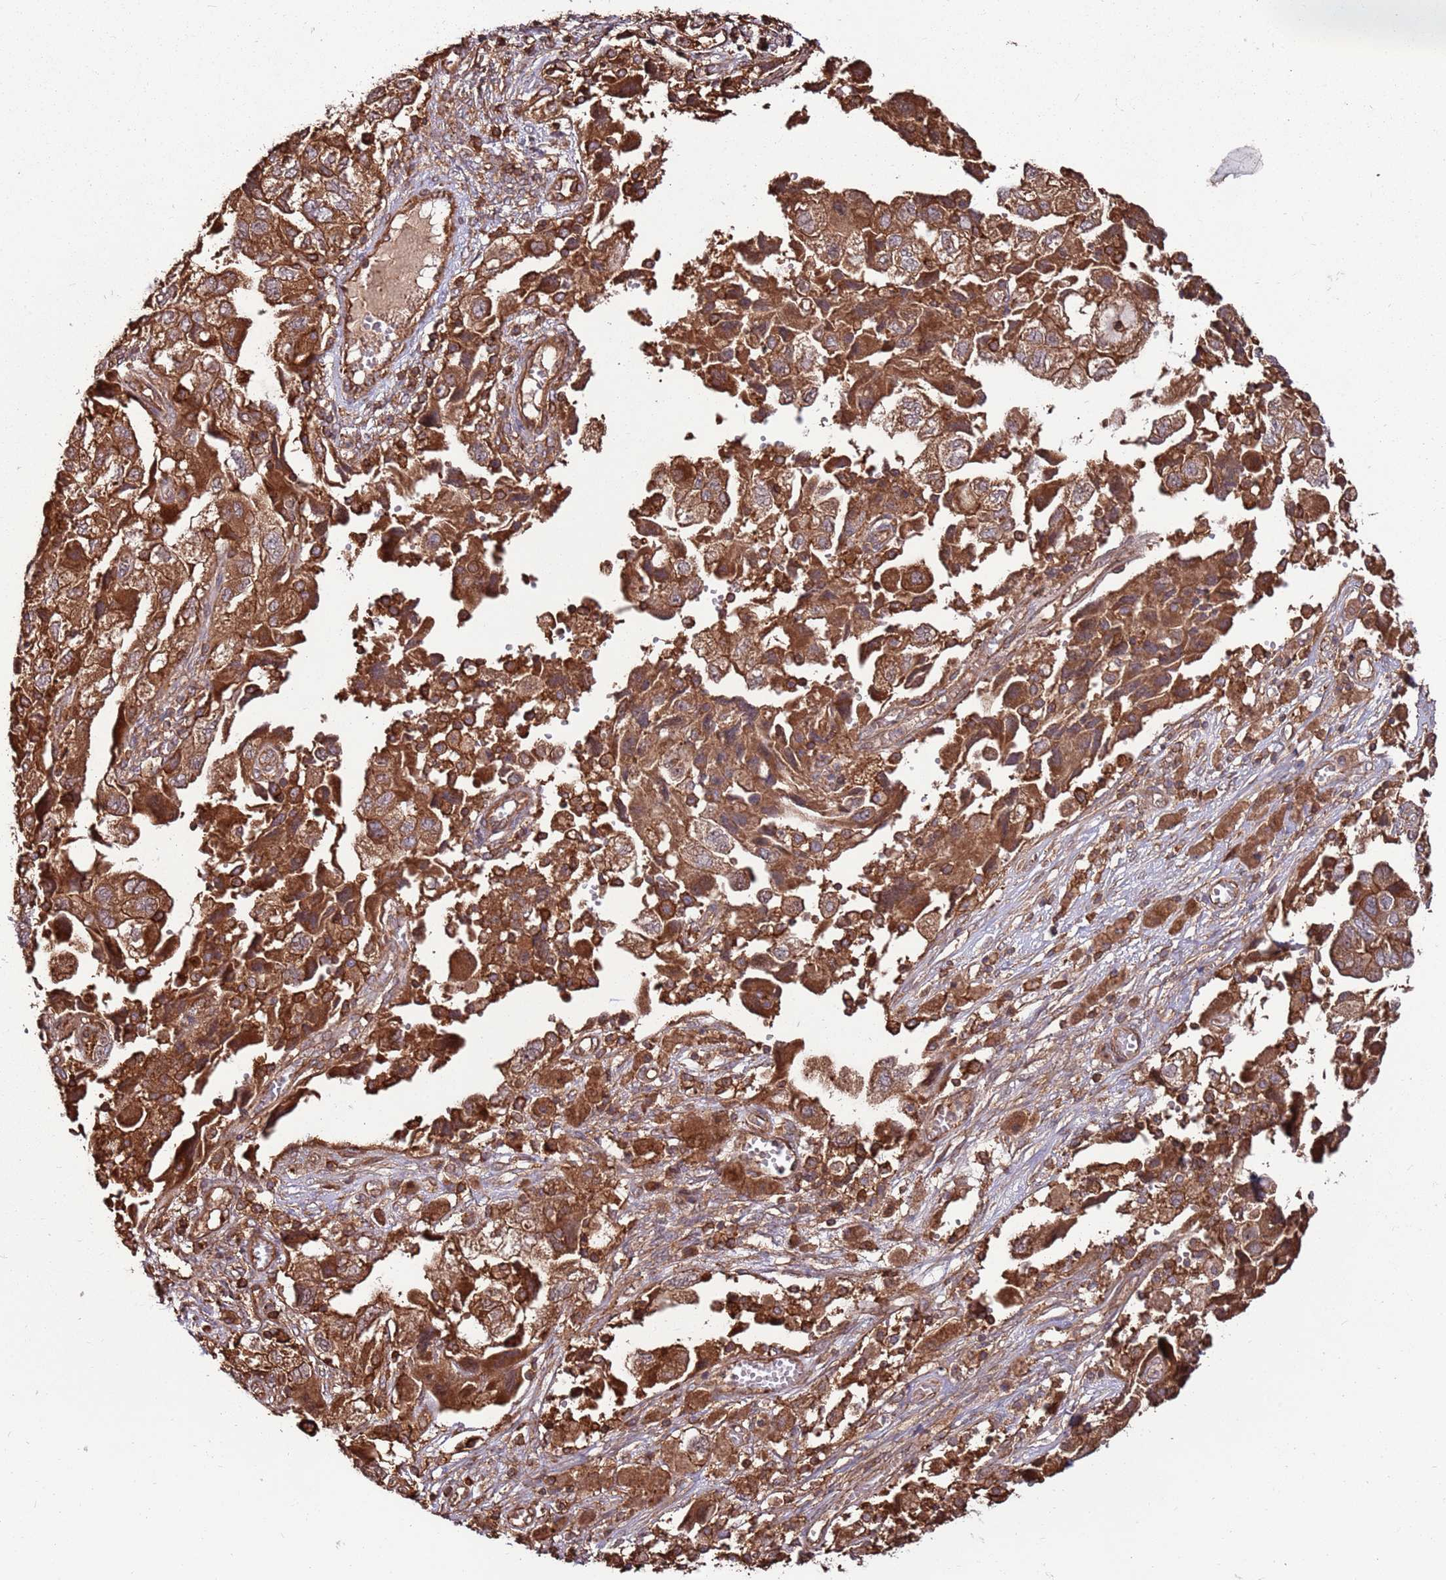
{"staining": {"intensity": "moderate", "quantity": ">75%", "location": "cytoplasmic/membranous"}, "tissue": "ovarian cancer", "cell_type": "Tumor cells", "image_type": "cancer", "snomed": [{"axis": "morphology", "description": "Carcinoma, NOS"}, {"axis": "morphology", "description": "Cystadenocarcinoma, serous, NOS"}, {"axis": "topography", "description": "Ovary"}], "caption": "Ovarian serous cystadenocarcinoma tissue shows moderate cytoplasmic/membranous positivity in about >75% of tumor cells (Brightfield microscopy of DAB IHC at high magnification).", "gene": "ACVR2A", "patient": {"sex": "female", "age": 69}}